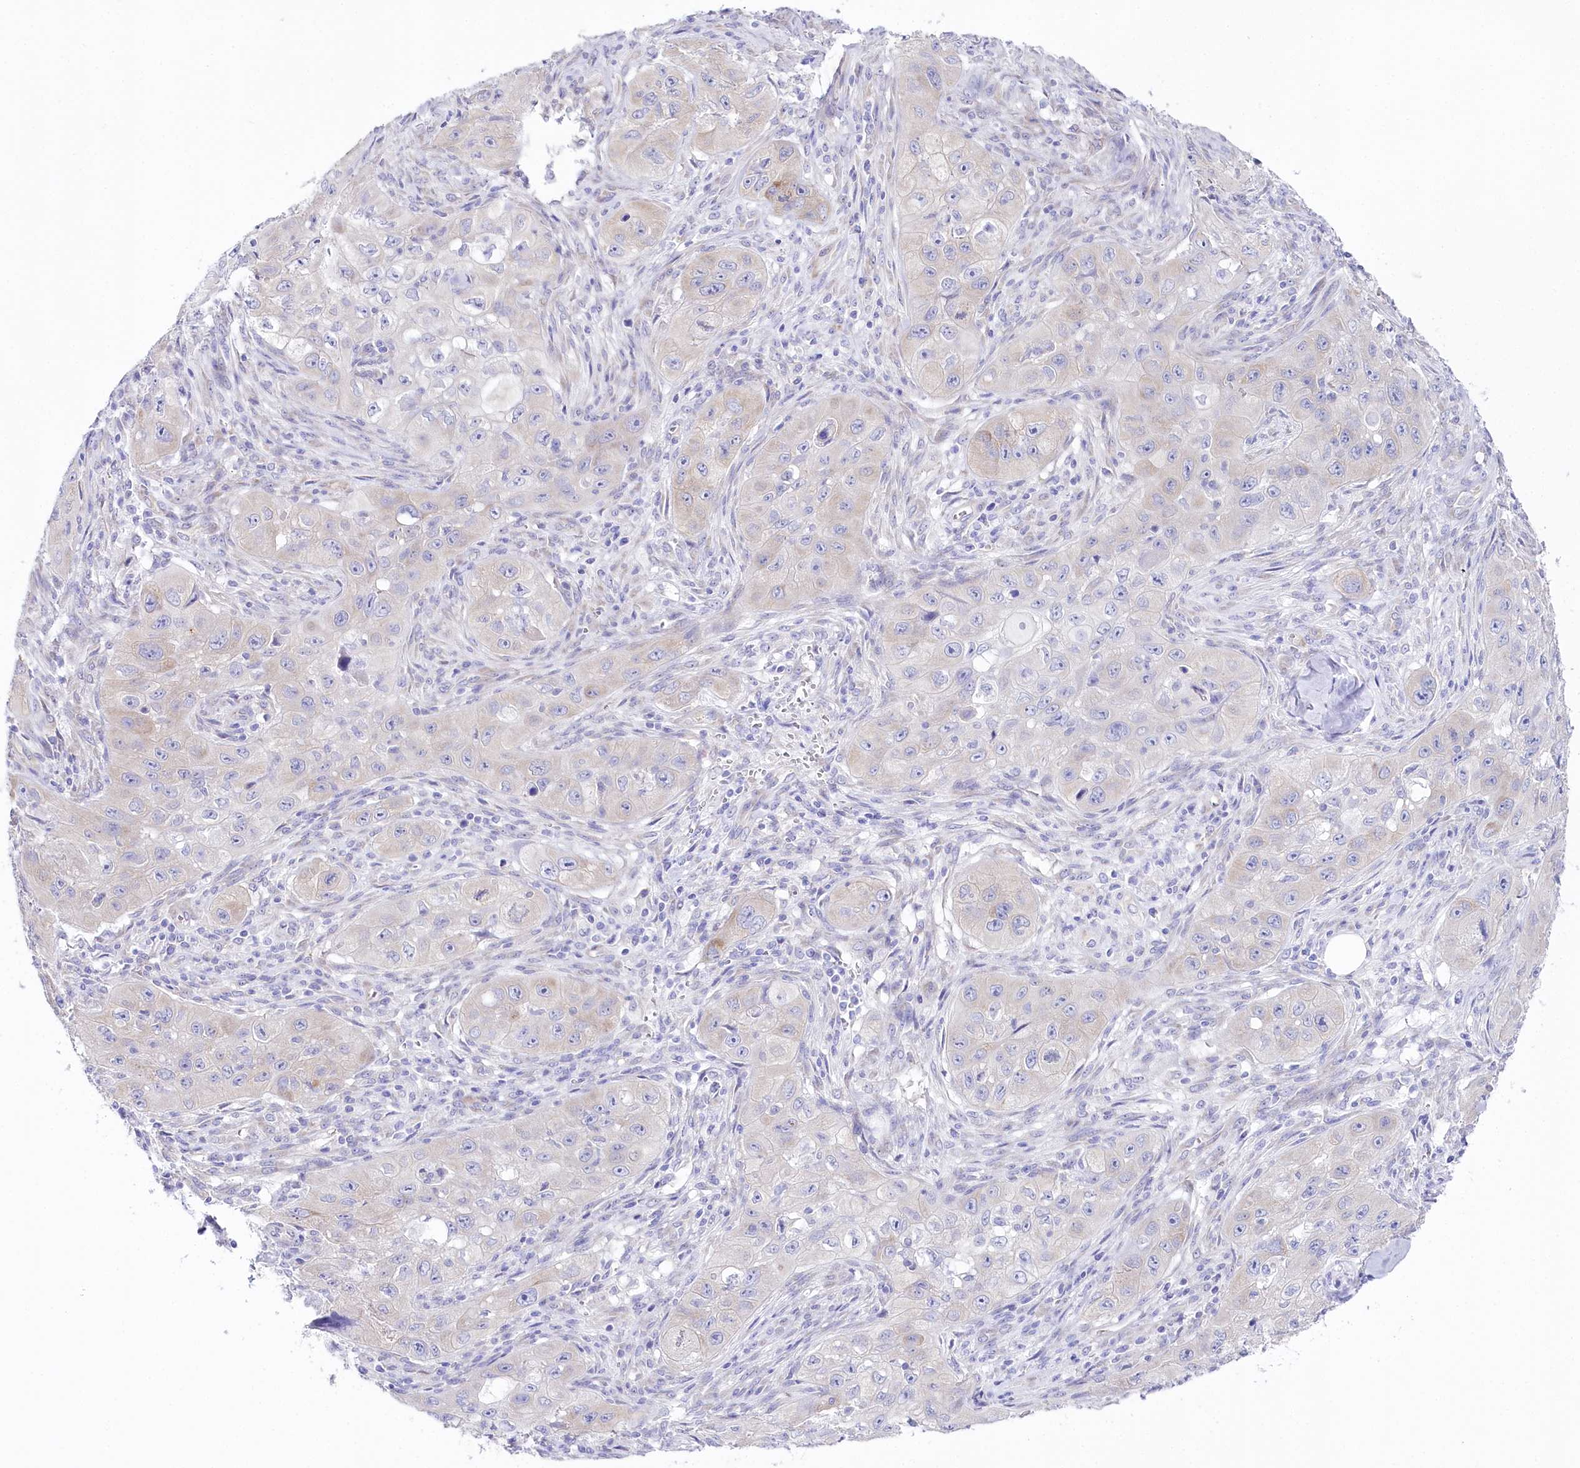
{"staining": {"intensity": "weak", "quantity": "<25%", "location": "cytoplasmic/membranous"}, "tissue": "skin cancer", "cell_type": "Tumor cells", "image_type": "cancer", "snomed": [{"axis": "morphology", "description": "Squamous cell carcinoma, NOS"}, {"axis": "topography", "description": "Skin"}, {"axis": "topography", "description": "Subcutis"}], "caption": "A high-resolution image shows immunohistochemistry staining of skin cancer (squamous cell carcinoma), which exhibits no significant positivity in tumor cells.", "gene": "CSN3", "patient": {"sex": "male", "age": 73}}